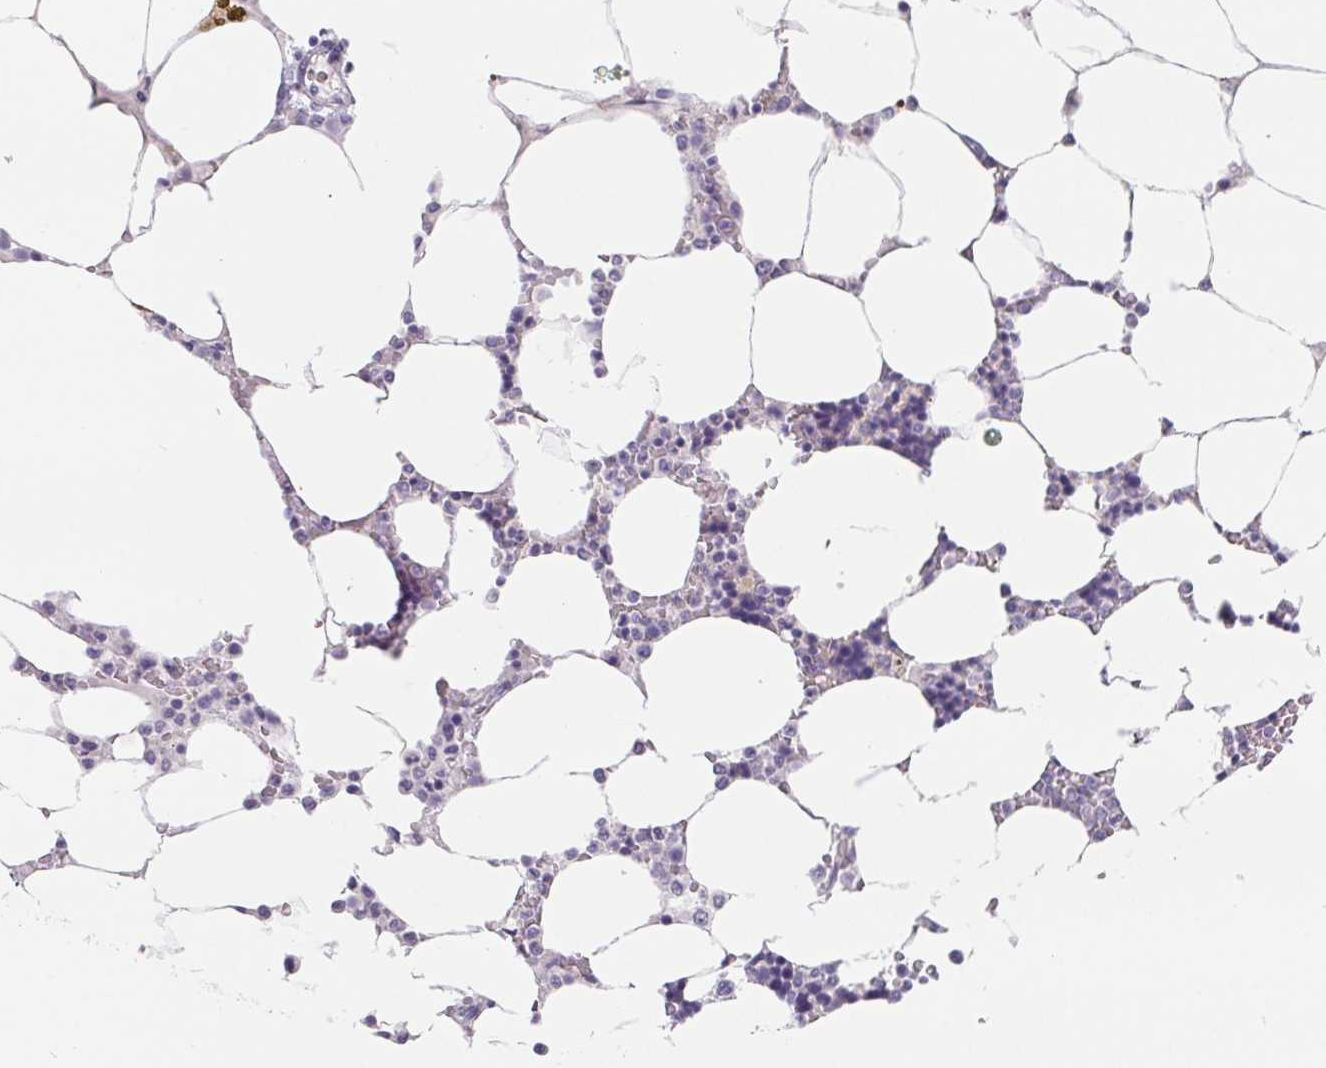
{"staining": {"intensity": "negative", "quantity": "none", "location": "none"}, "tissue": "bone marrow", "cell_type": "Hematopoietic cells", "image_type": "normal", "snomed": [{"axis": "morphology", "description": "Normal tissue, NOS"}, {"axis": "topography", "description": "Bone marrow"}], "caption": "This is a histopathology image of IHC staining of benign bone marrow, which shows no expression in hematopoietic cells. (DAB immunohistochemistry, high magnification).", "gene": "FDX1", "patient": {"sex": "male", "age": 64}}